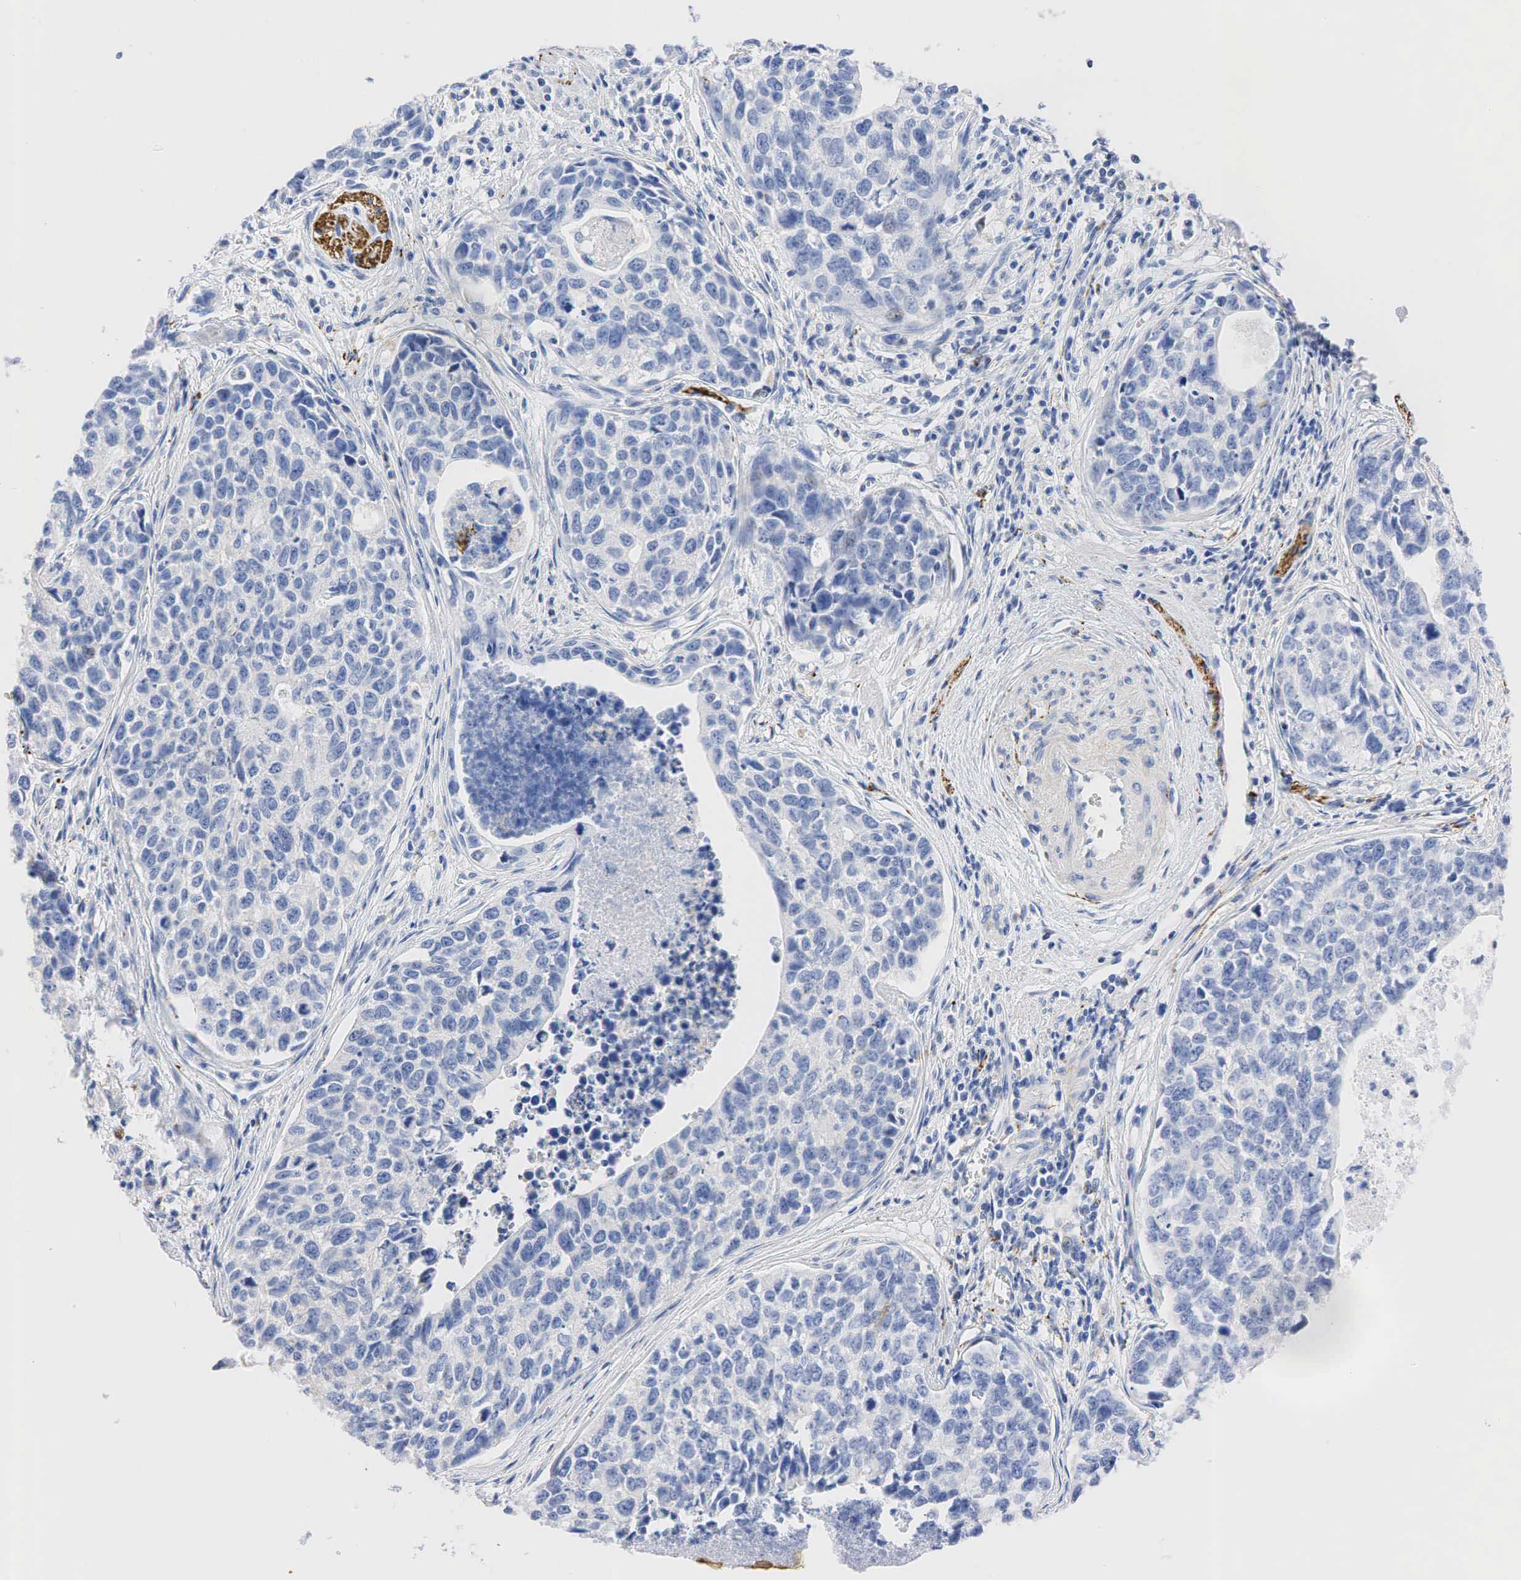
{"staining": {"intensity": "negative", "quantity": "none", "location": "none"}, "tissue": "urothelial cancer", "cell_type": "Tumor cells", "image_type": "cancer", "snomed": [{"axis": "morphology", "description": "Urothelial carcinoma, High grade"}, {"axis": "topography", "description": "Urinary bladder"}], "caption": "Immunohistochemistry (IHC) photomicrograph of neoplastic tissue: urothelial cancer stained with DAB demonstrates no significant protein expression in tumor cells. (Brightfield microscopy of DAB (3,3'-diaminobenzidine) immunohistochemistry (IHC) at high magnification).", "gene": "SYP", "patient": {"sex": "male", "age": 81}}